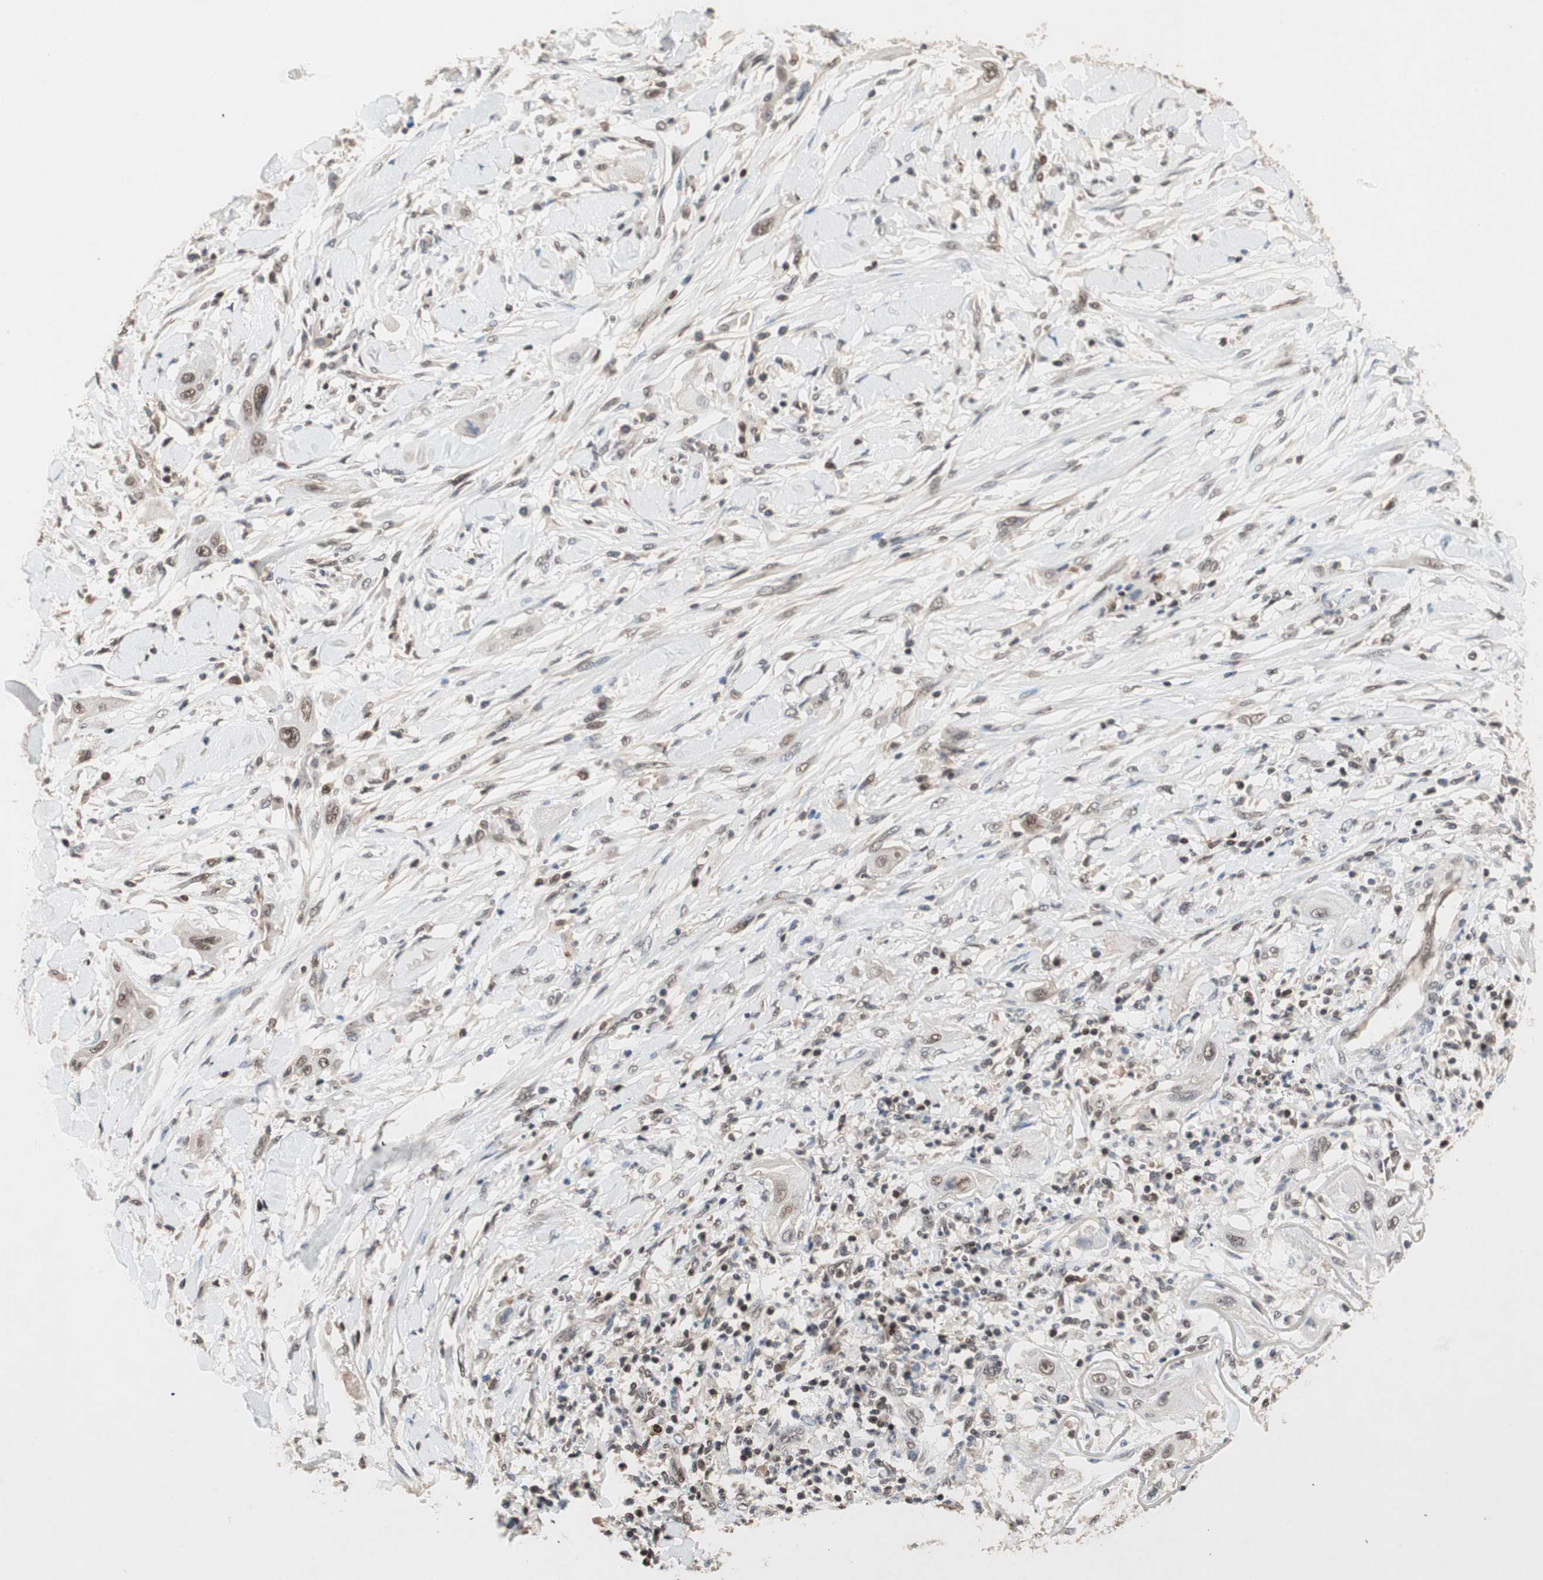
{"staining": {"intensity": "moderate", "quantity": ">75%", "location": "nuclear"}, "tissue": "lung cancer", "cell_type": "Tumor cells", "image_type": "cancer", "snomed": [{"axis": "morphology", "description": "Squamous cell carcinoma, NOS"}, {"axis": "topography", "description": "Lung"}], "caption": "A brown stain labels moderate nuclear expression of a protein in lung cancer tumor cells. (DAB (3,3'-diaminobenzidine) = brown stain, brightfield microscopy at high magnification).", "gene": "GART", "patient": {"sex": "female", "age": 47}}